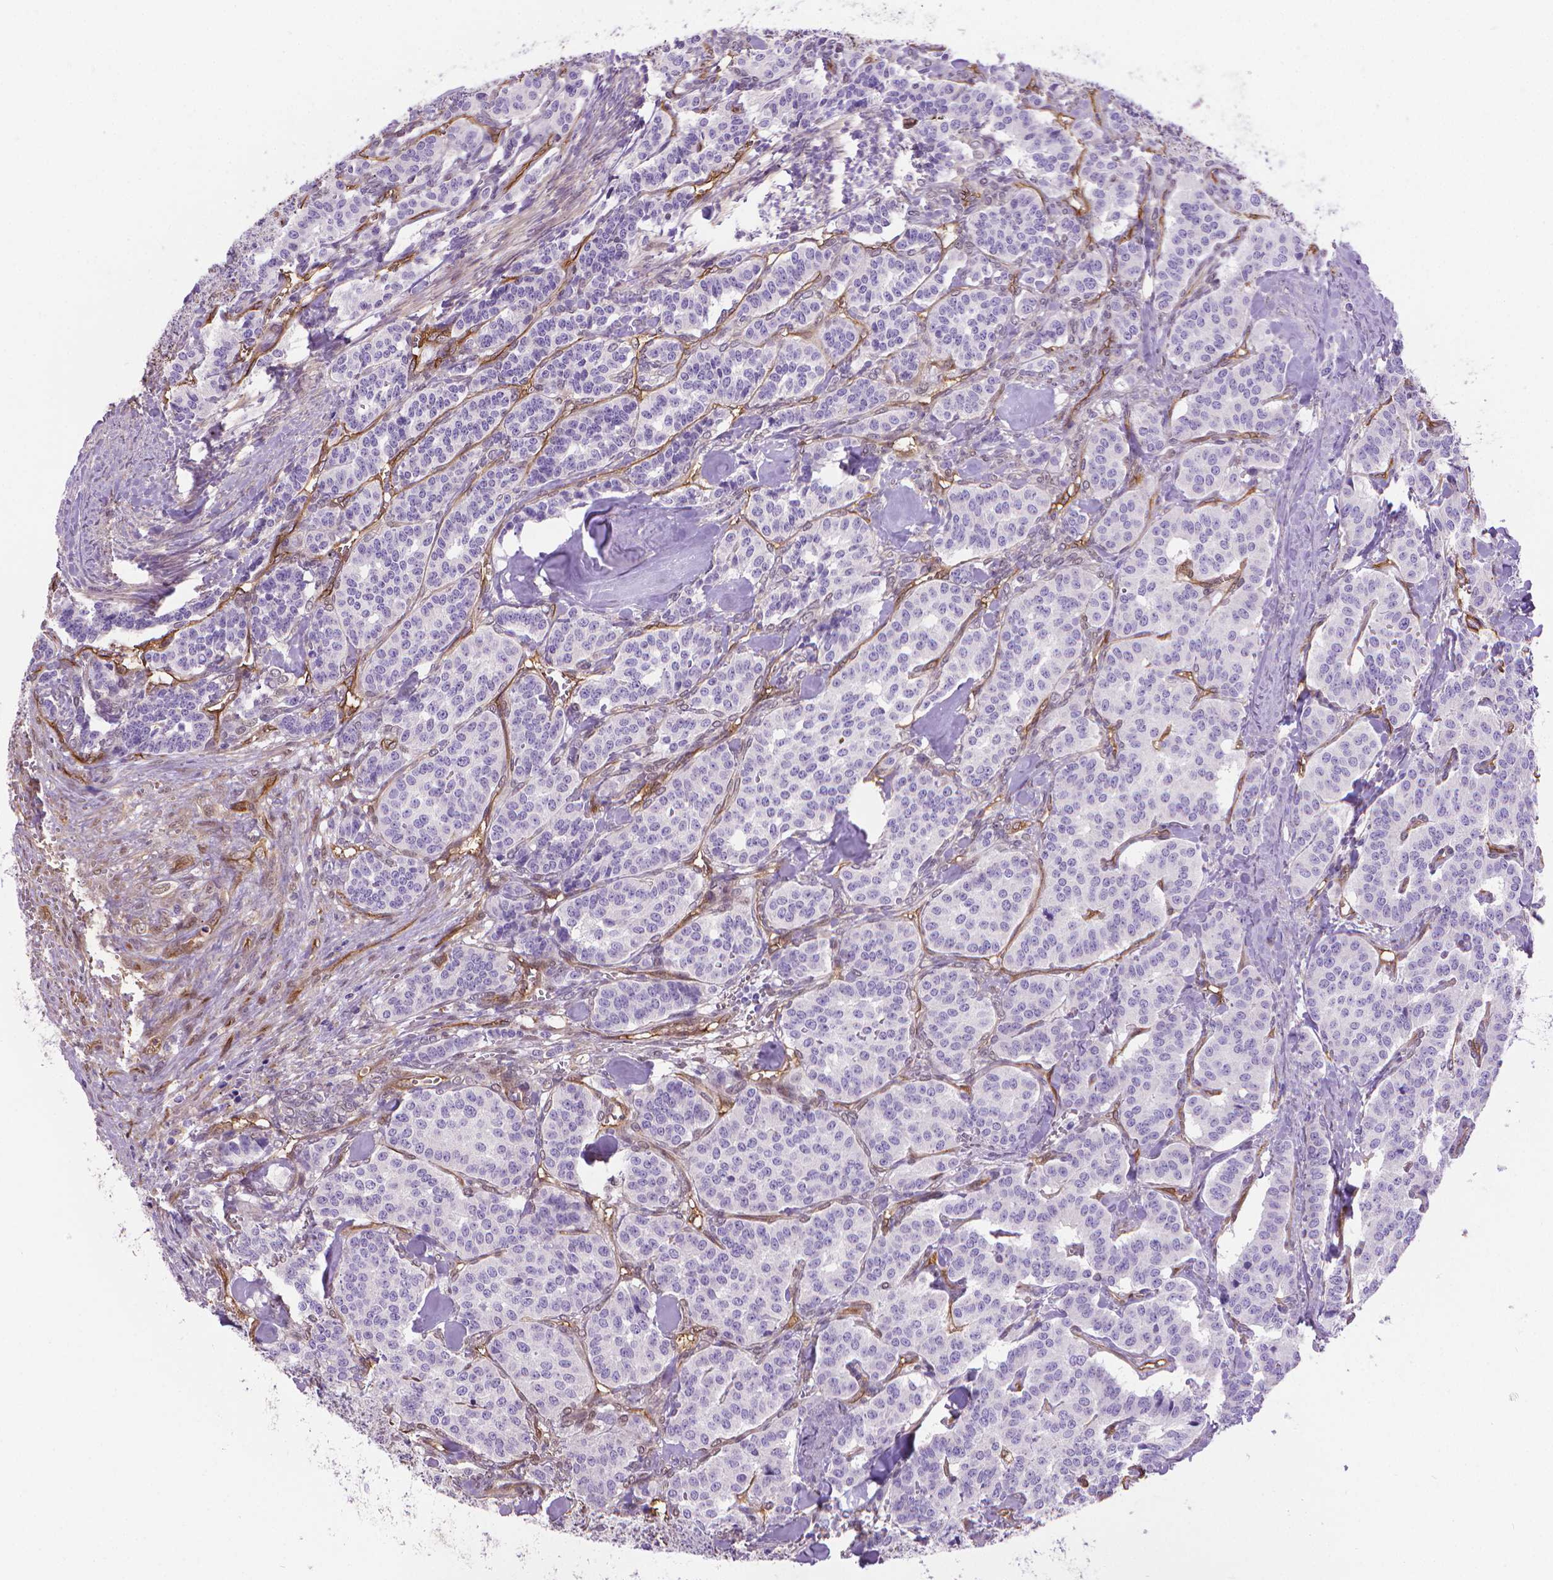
{"staining": {"intensity": "negative", "quantity": "none", "location": "none"}, "tissue": "carcinoid", "cell_type": "Tumor cells", "image_type": "cancer", "snomed": [{"axis": "morphology", "description": "Normal tissue, NOS"}, {"axis": "morphology", "description": "Carcinoid, malignant, NOS"}, {"axis": "topography", "description": "Lung"}], "caption": "An image of carcinoid stained for a protein exhibits no brown staining in tumor cells.", "gene": "CLIC4", "patient": {"sex": "female", "age": 46}}